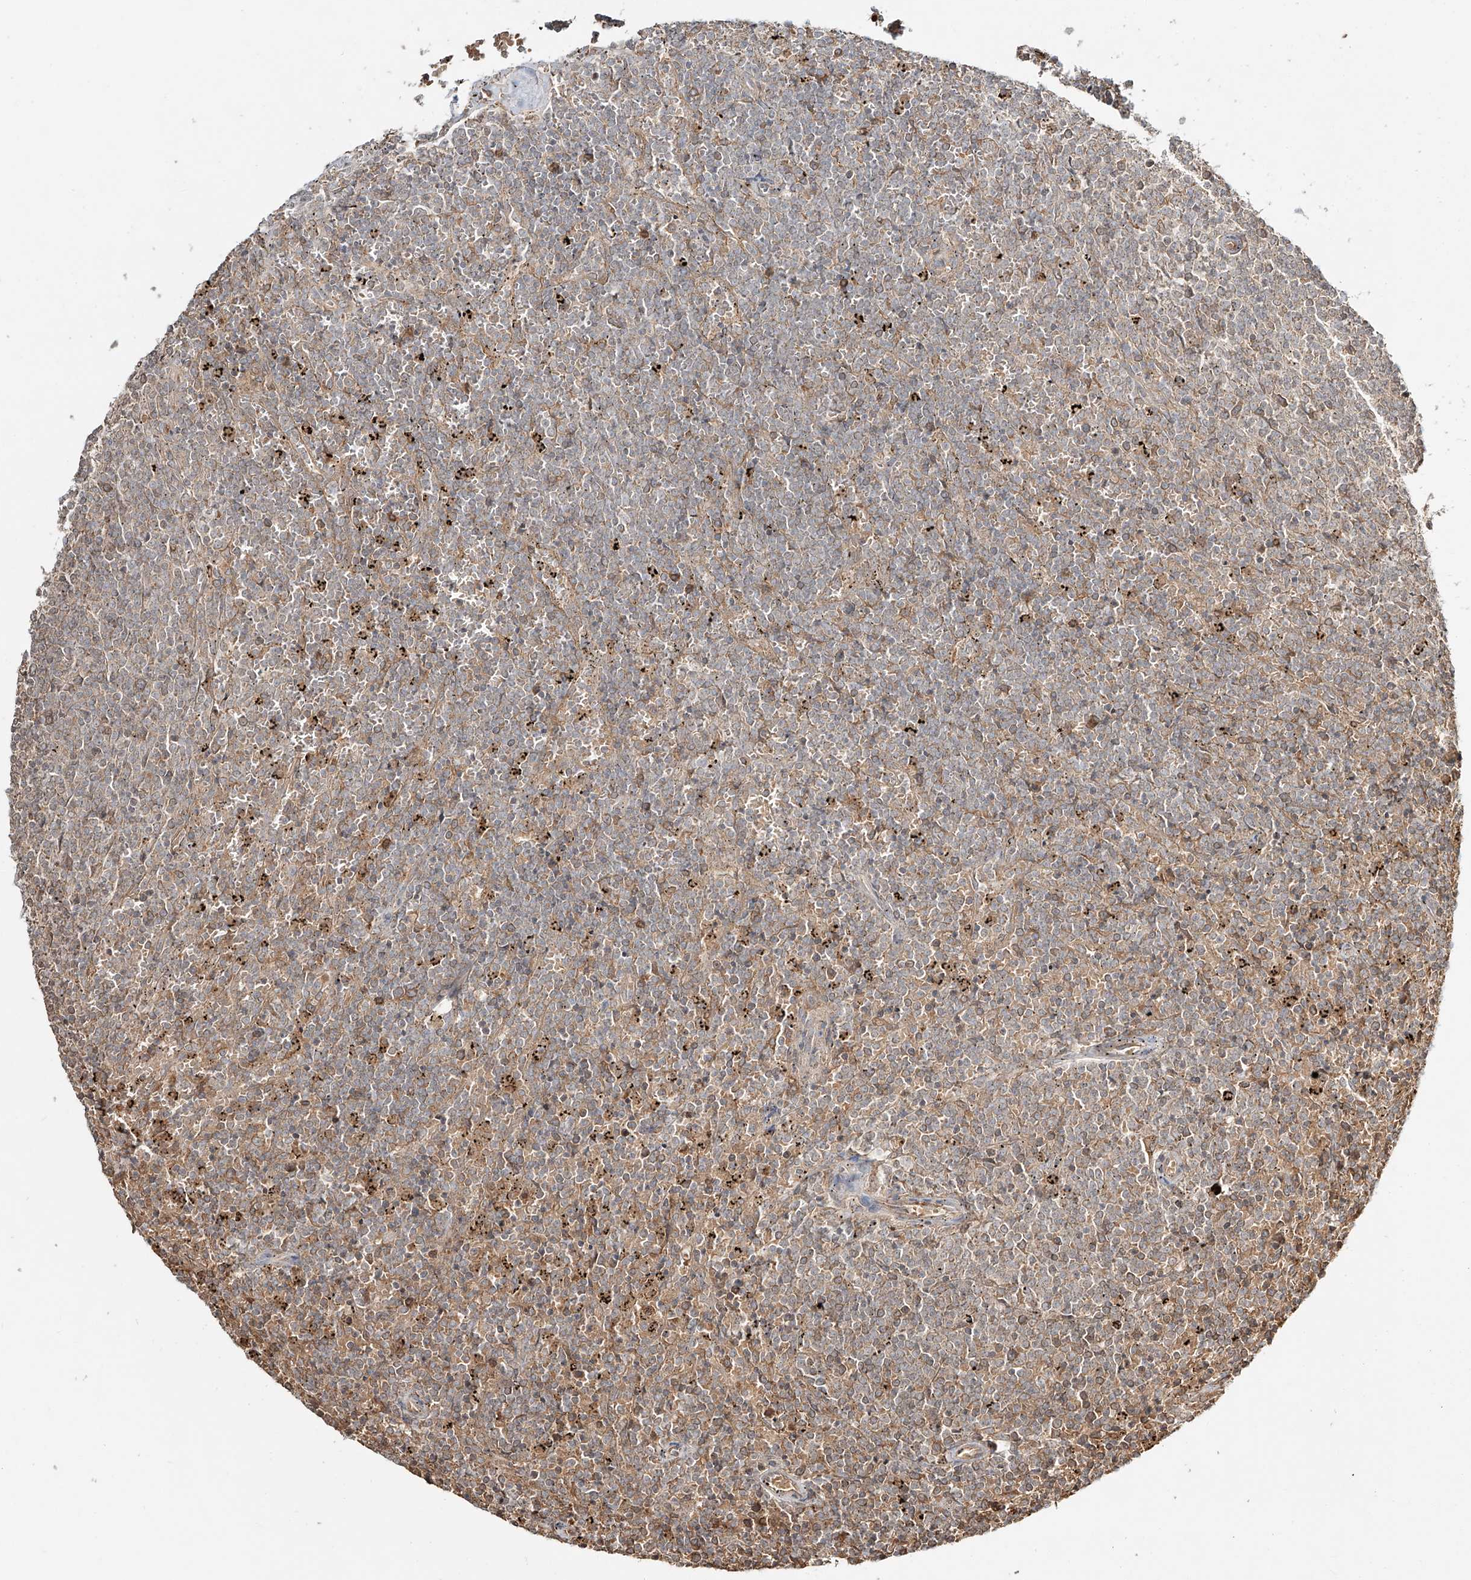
{"staining": {"intensity": "weak", "quantity": "25%-75%", "location": "cytoplasmic/membranous"}, "tissue": "lymphoma", "cell_type": "Tumor cells", "image_type": "cancer", "snomed": [{"axis": "morphology", "description": "Malignant lymphoma, non-Hodgkin's type, Low grade"}, {"axis": "topography", "description": "Spleen"}], "caption": "An image of malignant lymphoma, non-Hodgkin's type (low-grade) stained for a protein shows weak cytoplasmic/membranous brown staining in tumor cells.", "gene": "ERO1A", "patient": {"sex": "female", "age": 50}}